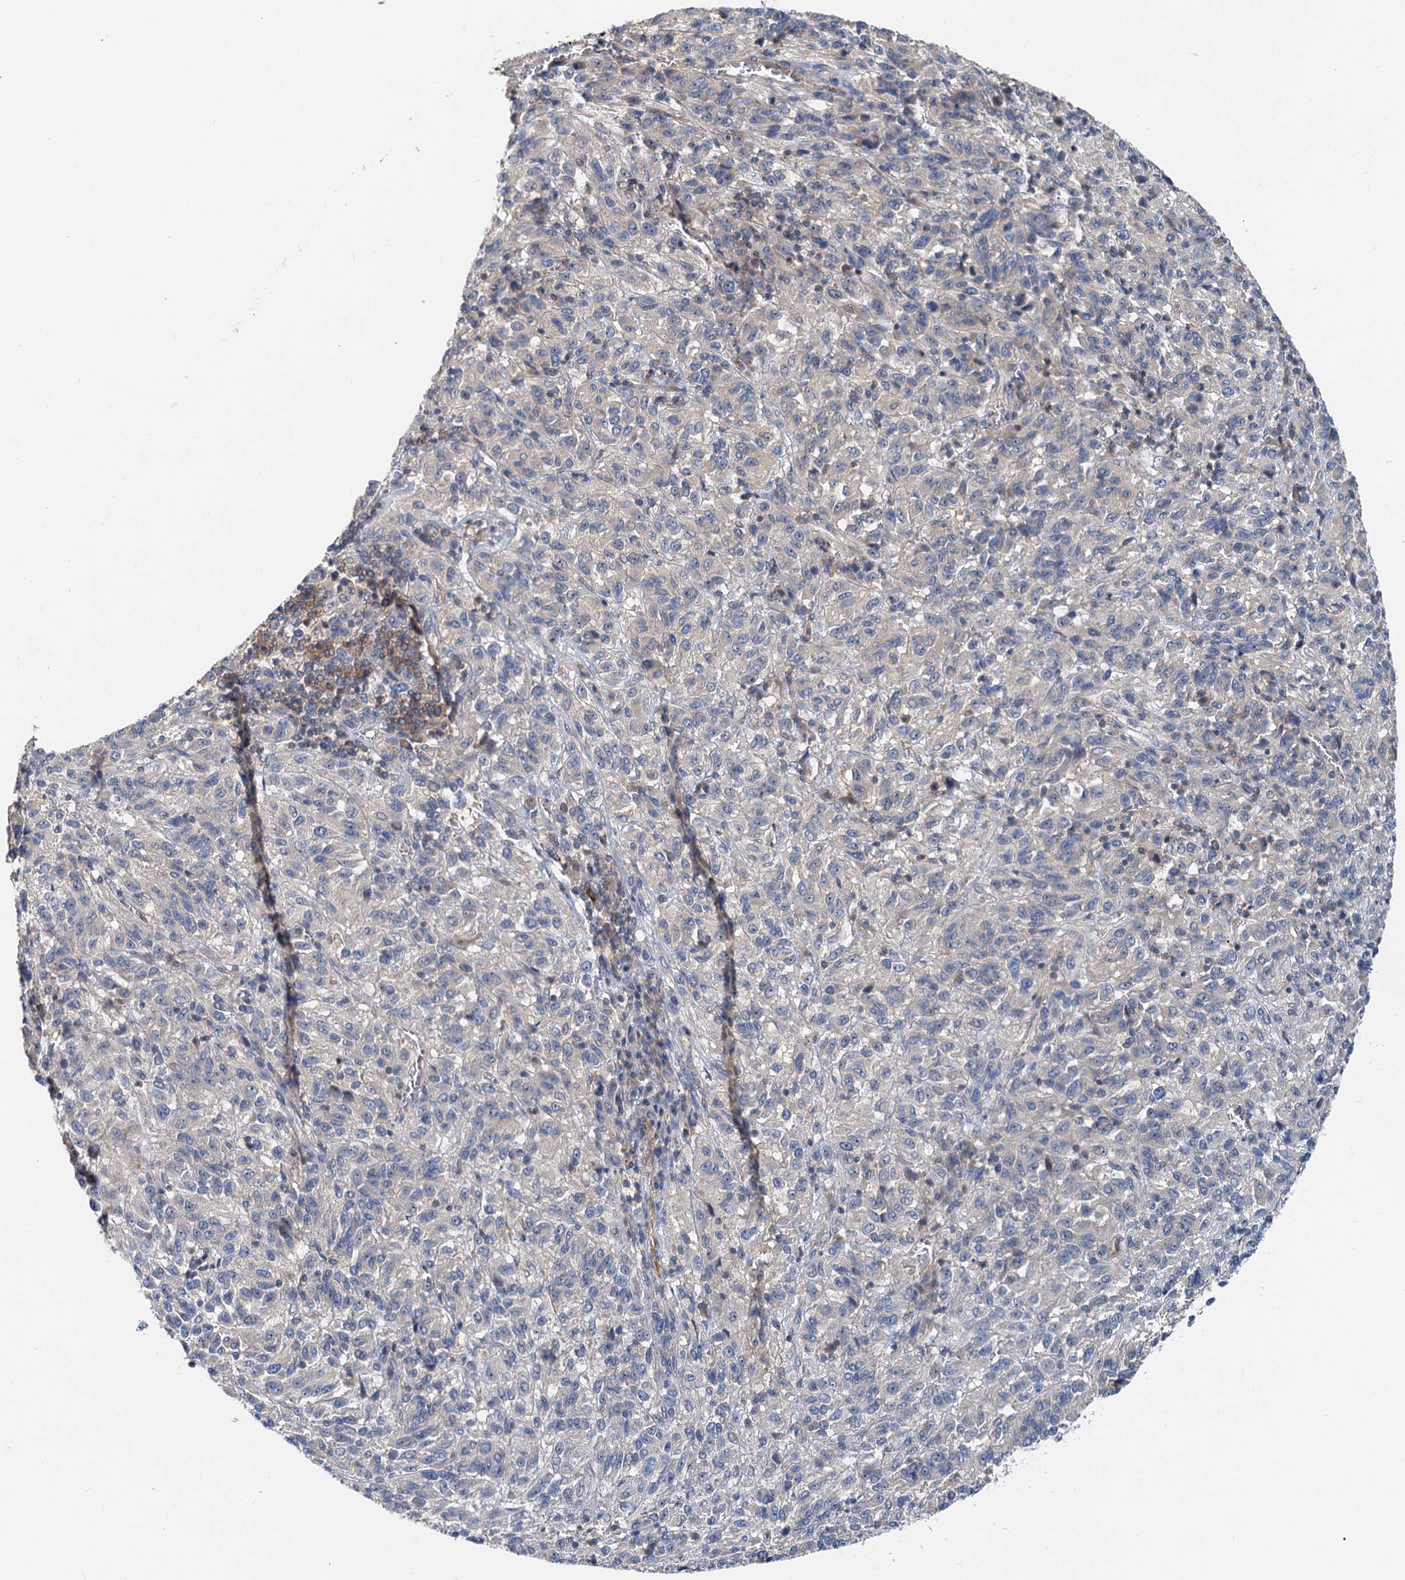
{"staining": {"intensity": "negative", "quantity": "none", "location": "none"}, "tissue": "melanoma", "cell_type": "Tumor cells", "image_type": "cancer", "snomed": [{"axis": "morphology", "description": "Malignant melanoma, Metastatic site"}, {"axis": "topography", "description": "Lung"}], "caption": "Protein analysis of melanoma exhibits no significant staining in tumor cells.", "gene": "ANKRD26", "patient": {"sex": "male", "age": 64}}